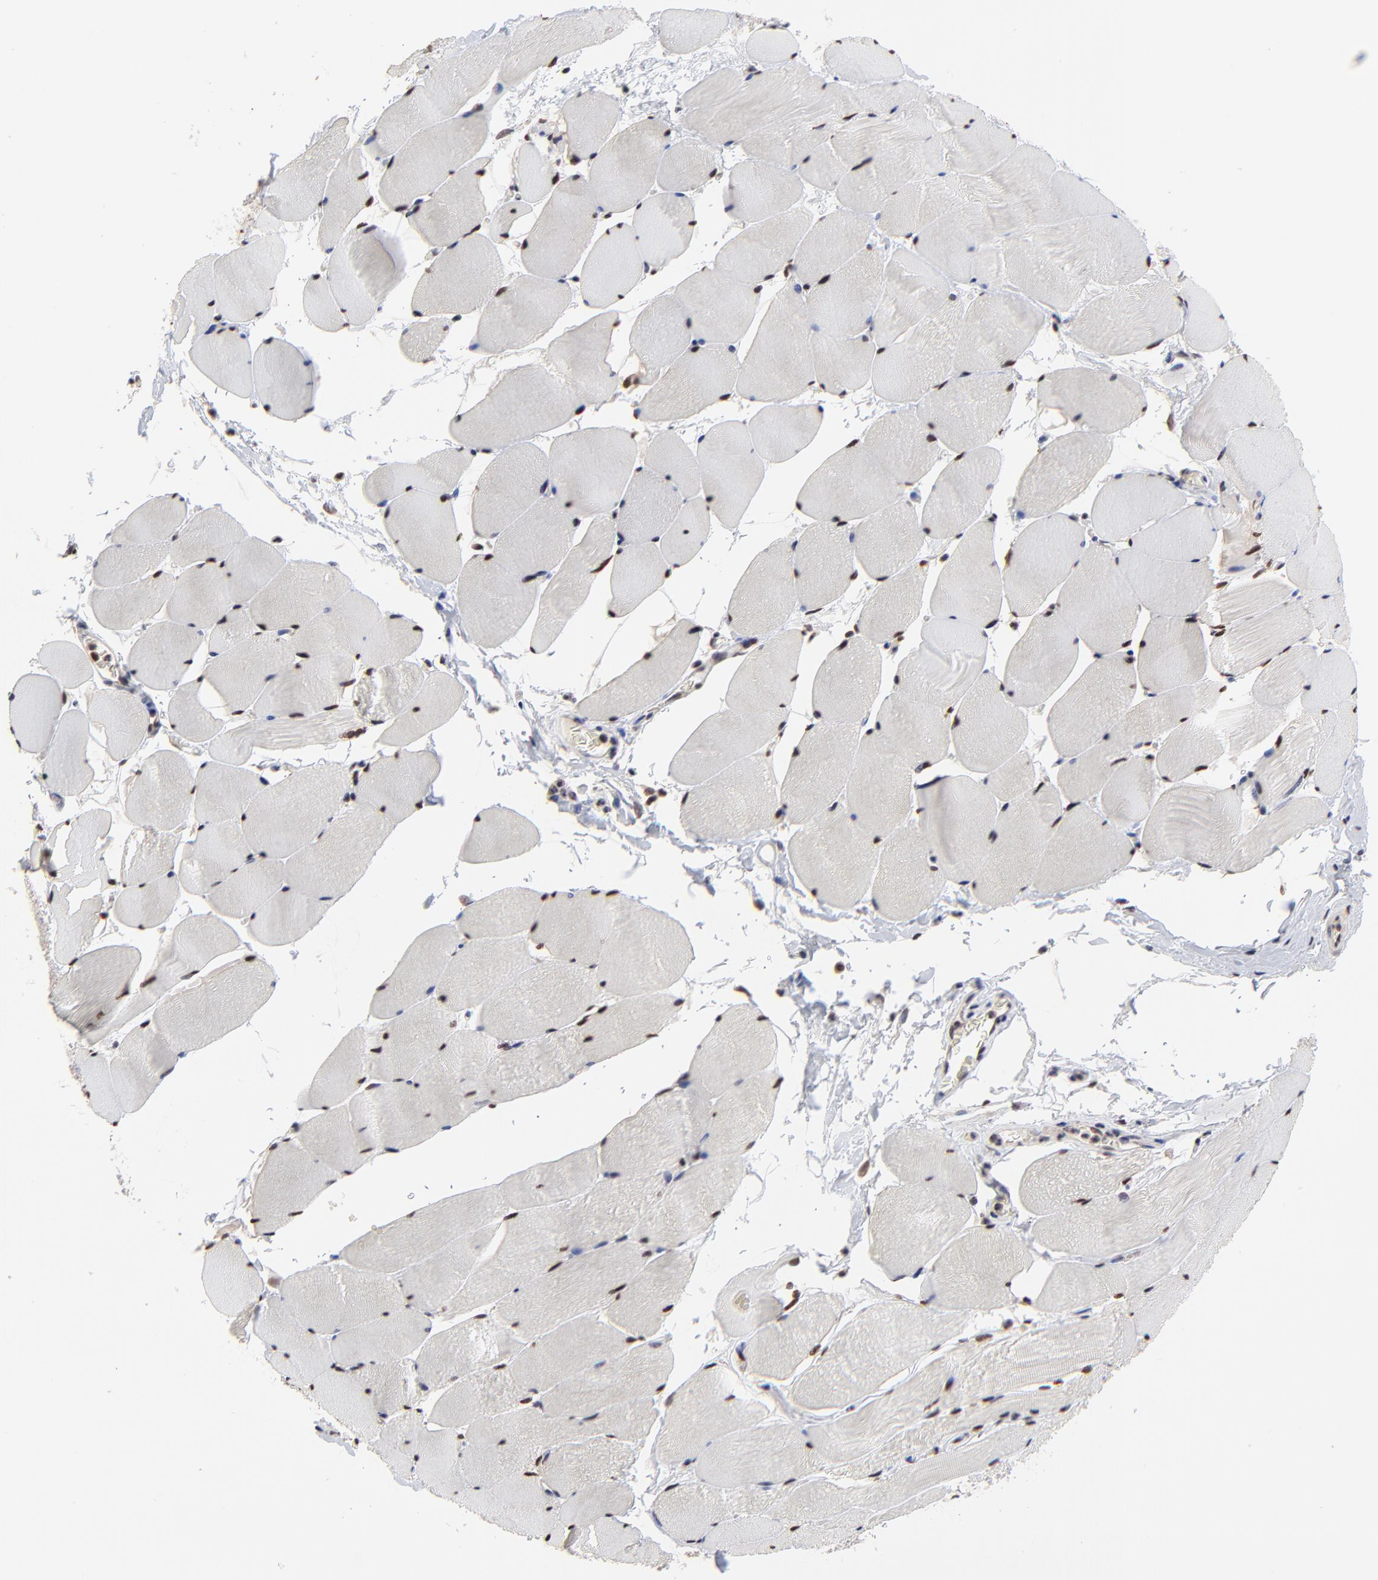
{"staining": {"intensity": "strong", "quantity": "25%-75%", "location": "nuclear"}, "tissue": "skeletal muscle", "cell_type": "Myocytes", "image_type": "normal", "snomed": [{"axis": "morphology", "description": "Normal tissue, NOS"}, {"axis": "topography", "description": "Skeletal muscle"}], "caption": "This image shows immunohistochemistry staining of normal human skeletal muscle, with high strong nuclear positivity in about 25%-75% of myocytes.", "gene": "DSN1", "patient": {"sex": "male", "age": 62}}